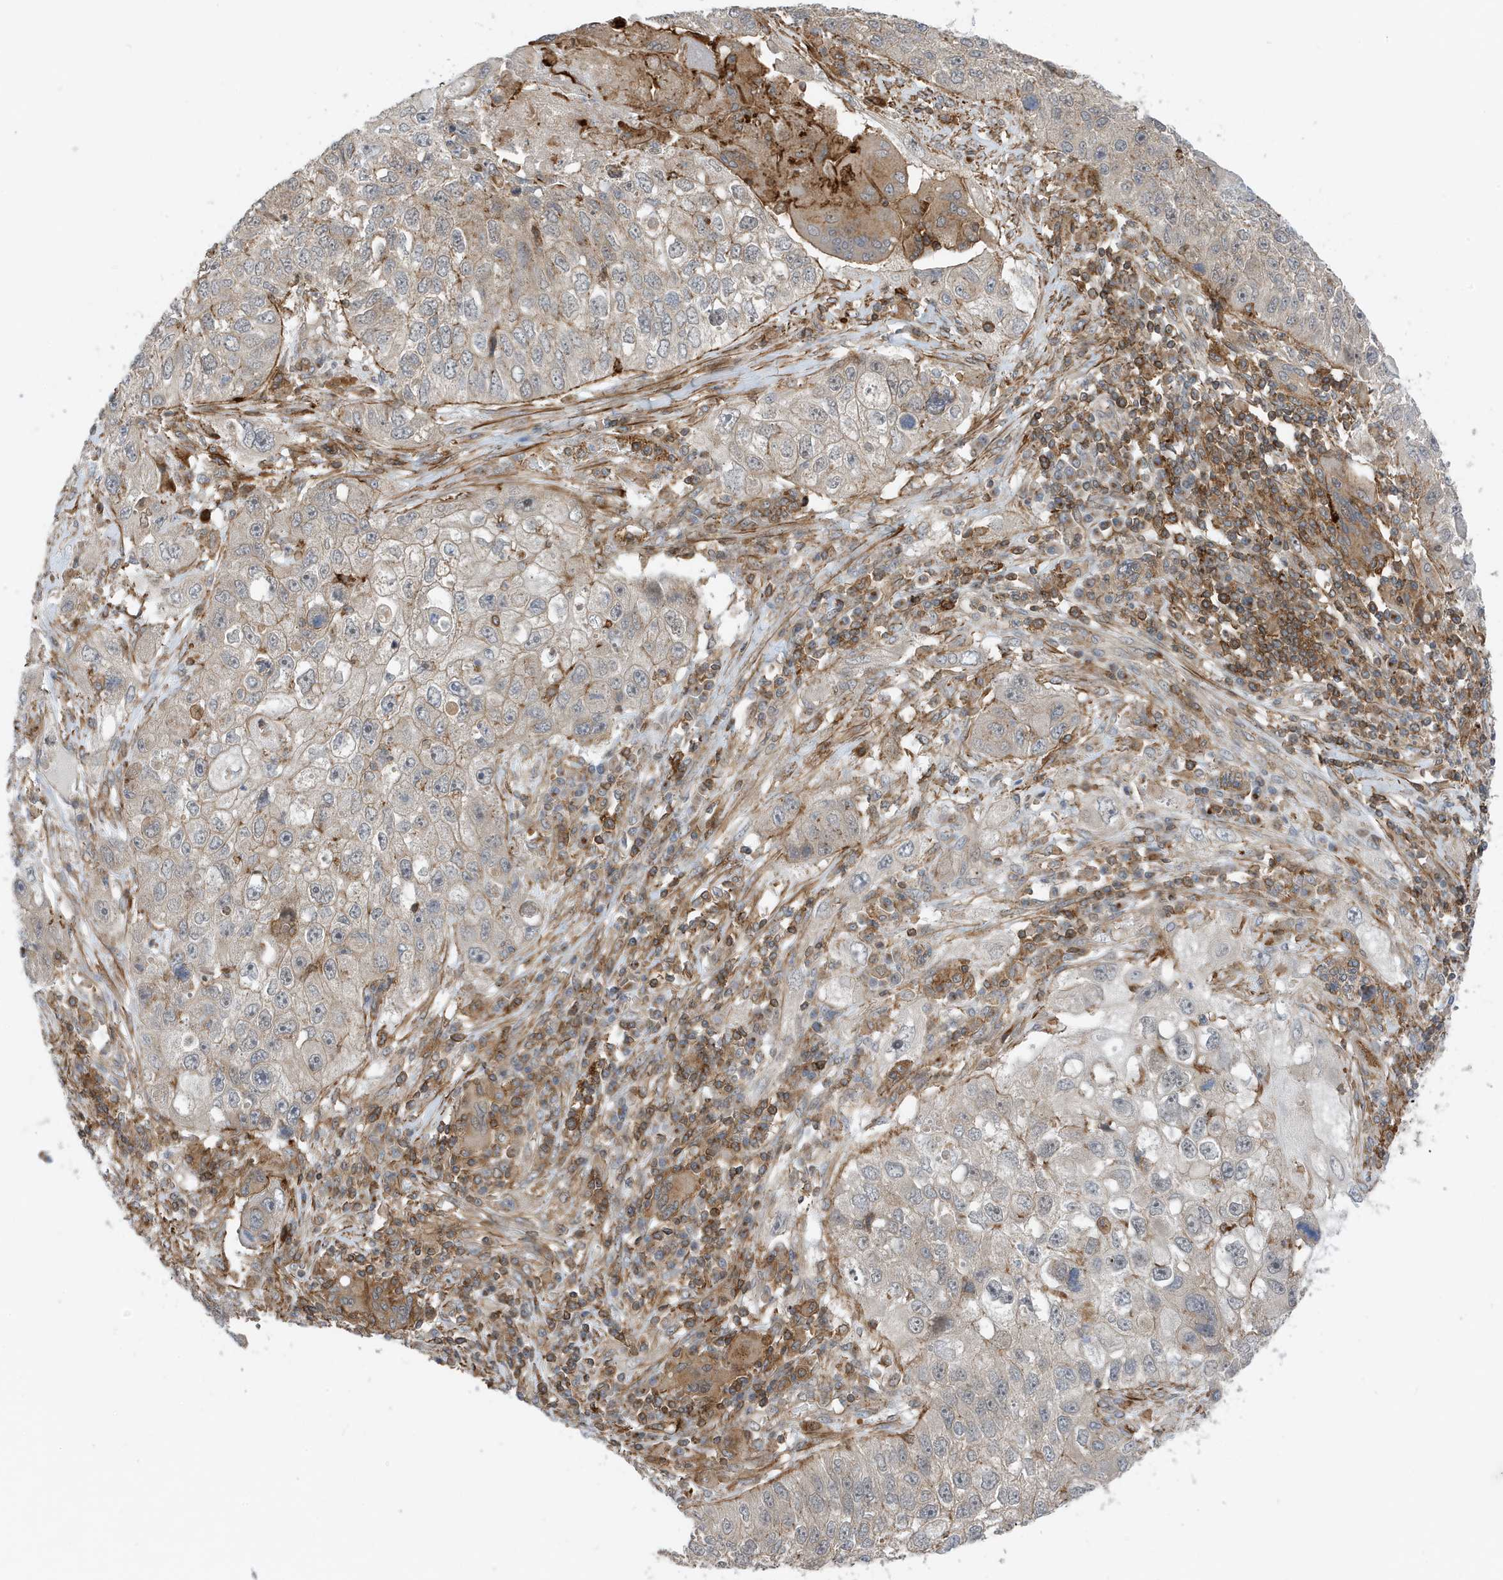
{"staining": {"intensity": "weak", "quantity": "<25%", "location": "cytoplasmic/membranous"}, "tissue": "lung cancer", "cell_type": "Tumor cells", "image_type": "cancer", "snomed": [{"axis": "morphology", "description": "Squamous cell carcinoma, NOS"}, {"axis": "topography", "description": "Lung"}], "caption": "The image reveals no significant expression in tumor cells of lung squamous cell carcinoma.", "gene": "TATDN3", "patient": {"sex": "male", "age": 61}}